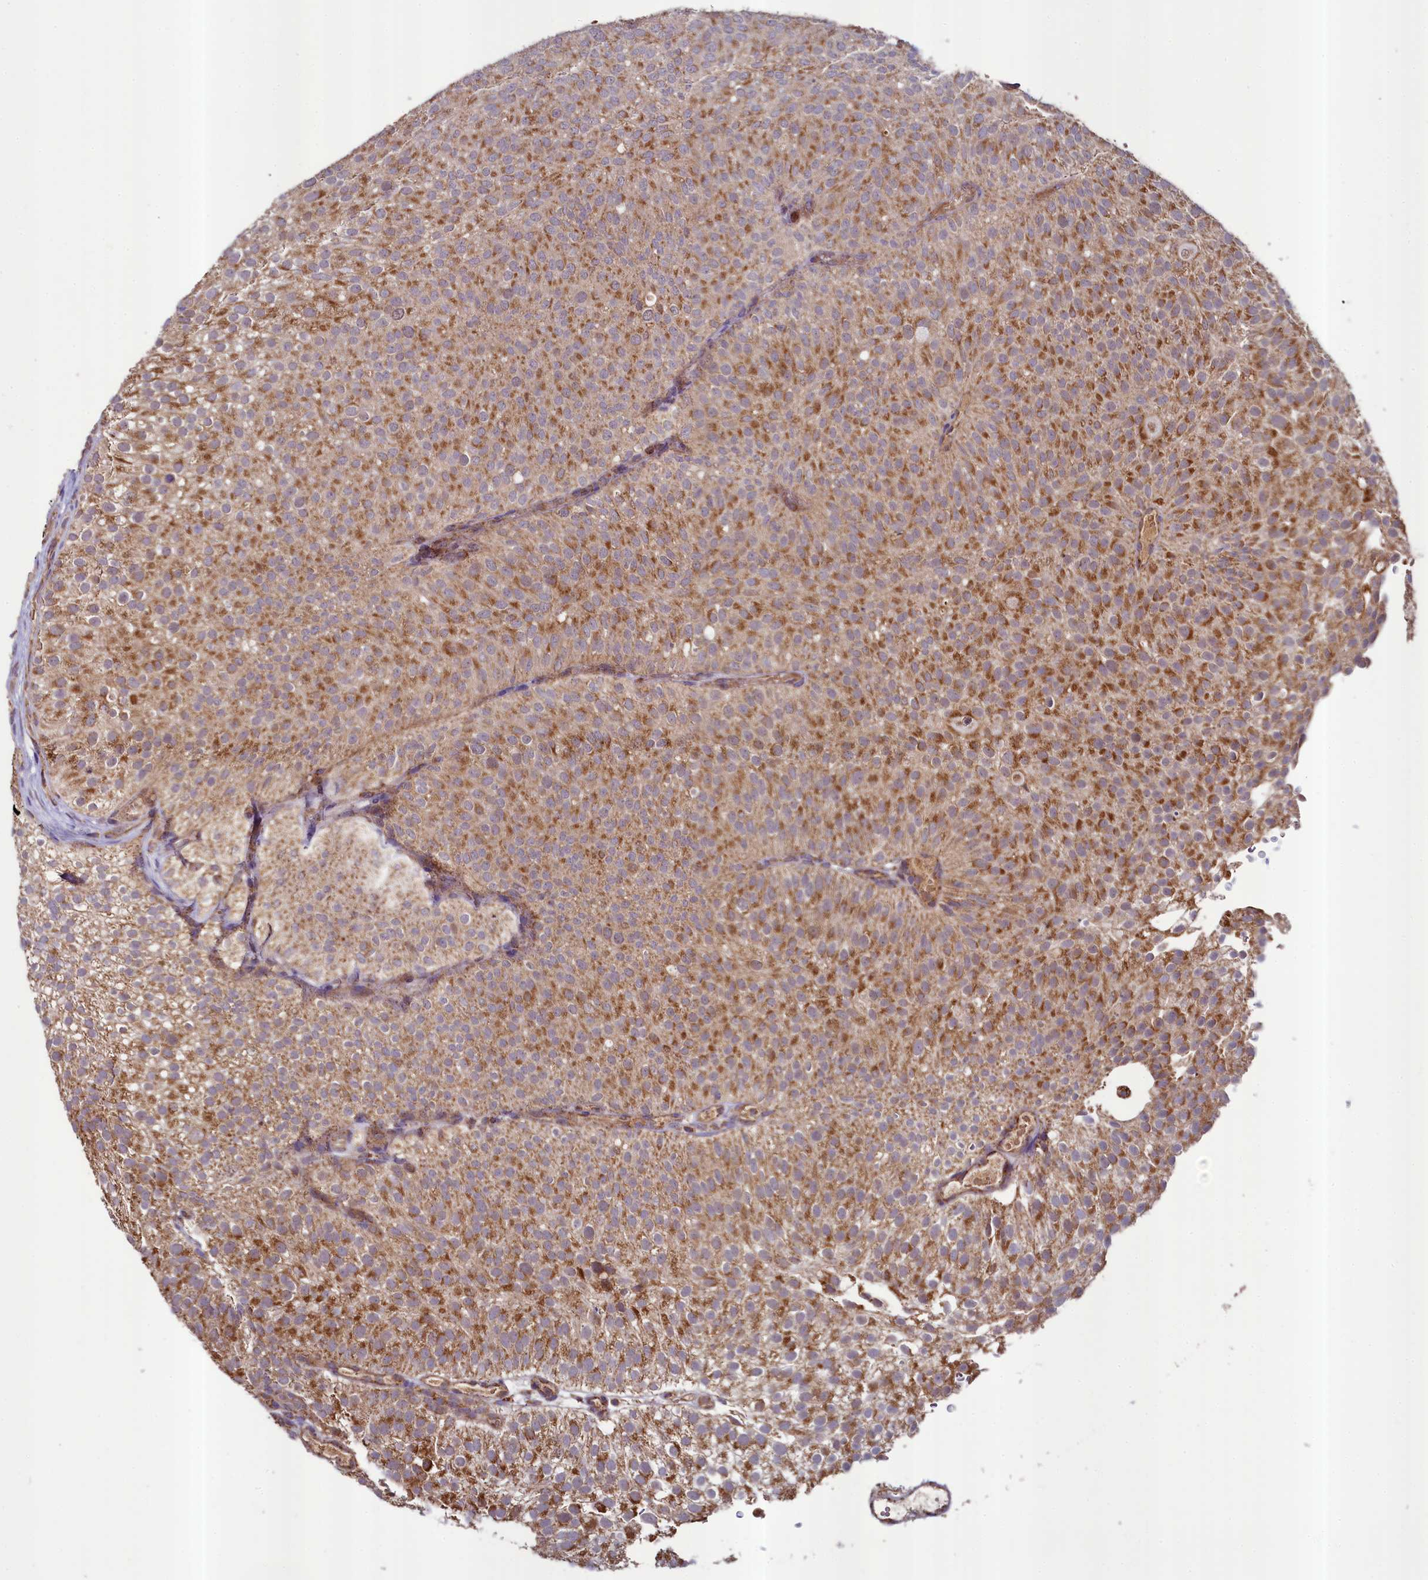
{"staining": {"intensity": "moderate", "quantity": ">75%", "location": "cytoplasmic/membranous"}, "tissue": "urothelial cancer", "cell_type": "Tumor cells", "image_type": "cancer", "snomed": [{"axis": "morphology", "description": "Urothelial carcinoma, Low grade"}, {"axis": "topography", "description": "Urinary bladder"}], "caption": "Tumor cells demonstrate medium levels of moderate cytoplasmic/membranous positivity in approximately >75% of cells in low-grade urothelial carcinoma.", "gene": "METTL4", "patient": {"sex": "male", "age": 78}}